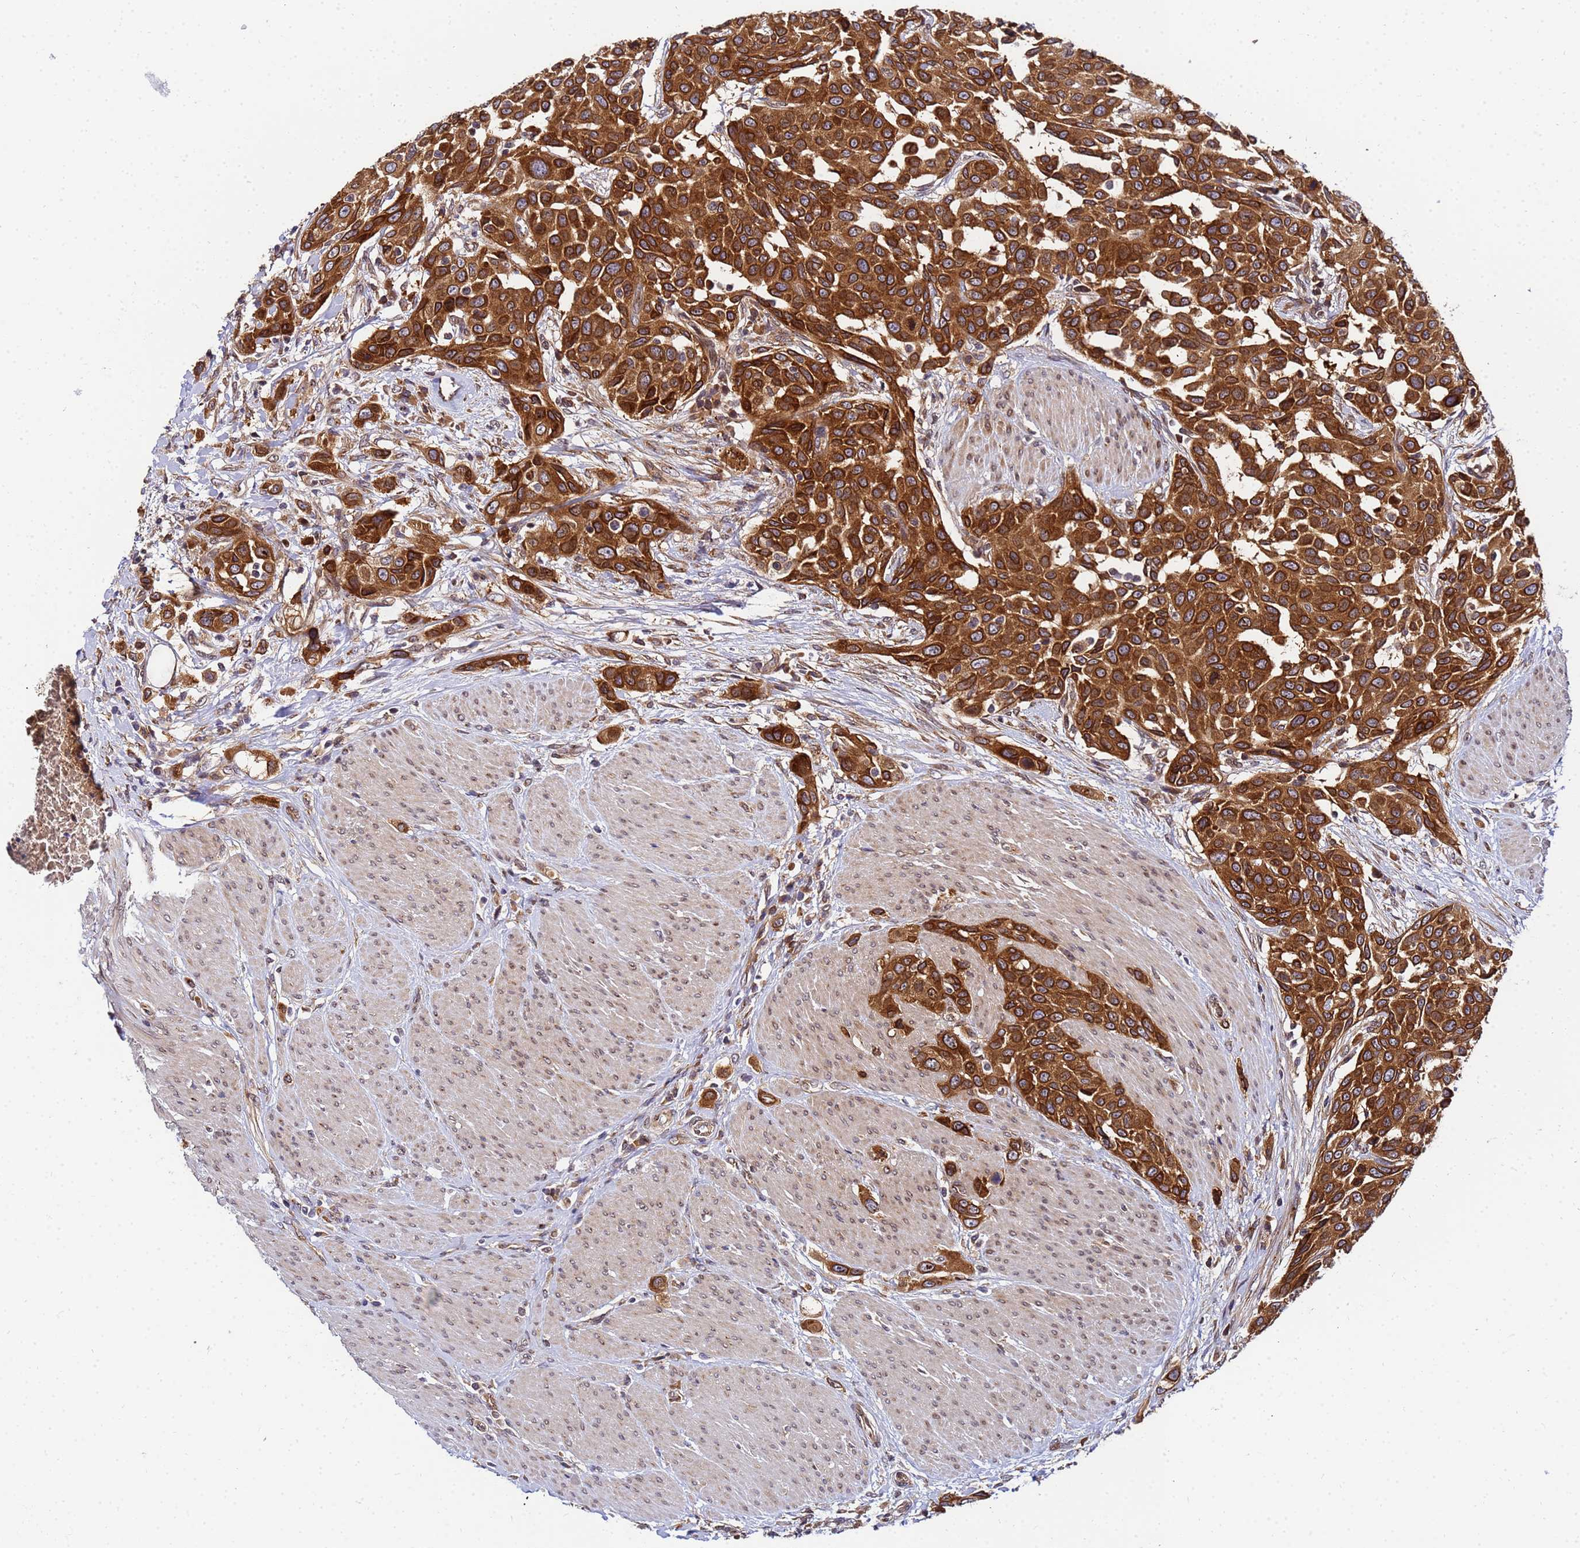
{"staining": {"intensity": "strong", "quantity": ">75%", "location": "cytoplasmic/membranous"}, "tissue": "urothelial cancer", "cell_type": "Tumor cells", "image_type": "cancer", "snomed": [{"axis": "morphology", "description": "Urothelial carcinoma, High grade"}, {"axis": "topography", "description": "Urinary bladder"}], "caption": "Tumor cells display strong cytoplasmic/membranous positivity in approximately >75% of cells in urothelial cancer.", "gene": "UNC93B1", "patient": {"sex": "male", "age": 50}}